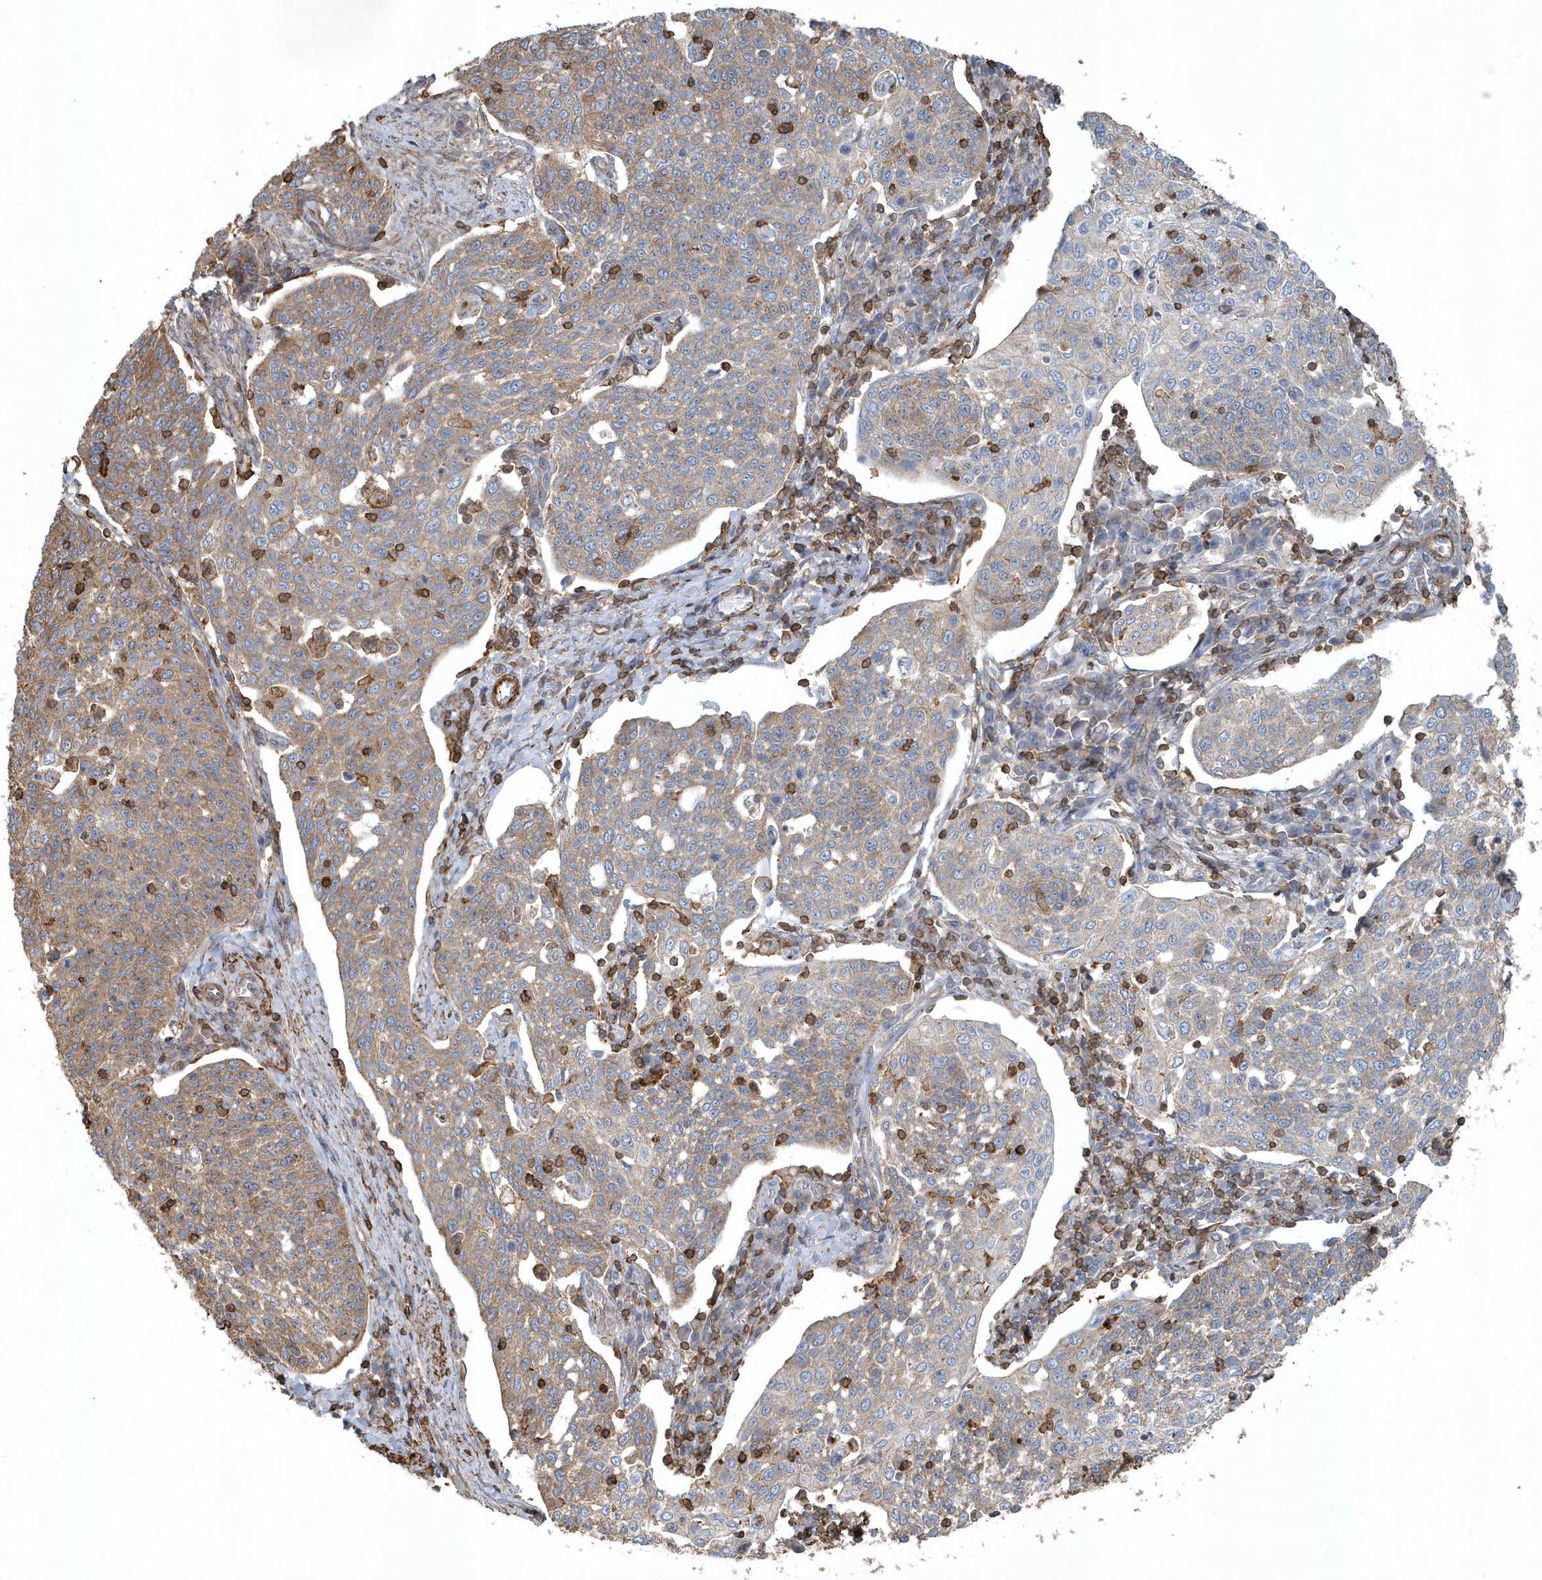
{"staining": {"intensity": "weak", "quantity": ">75%", "location": "cytoplasmic/membranous"}, "tissue": "cervical cancer", "cell_type": "Tumor cells", "image_type": "cancer", "snomed": [{"axis": "morphology", "description": "Squamous cell carcinoma, NOS"}, {"axis": "topography", "description": "Cervix"}], "caption": "An image showing weak cytoplasmic/membranous positivity in about >75% of tumor cells in cervical cancer, as visualized by brown immunohistochemical staining.", "gene": "MMUT", "patient": {"sex": "female", "age": 34}}